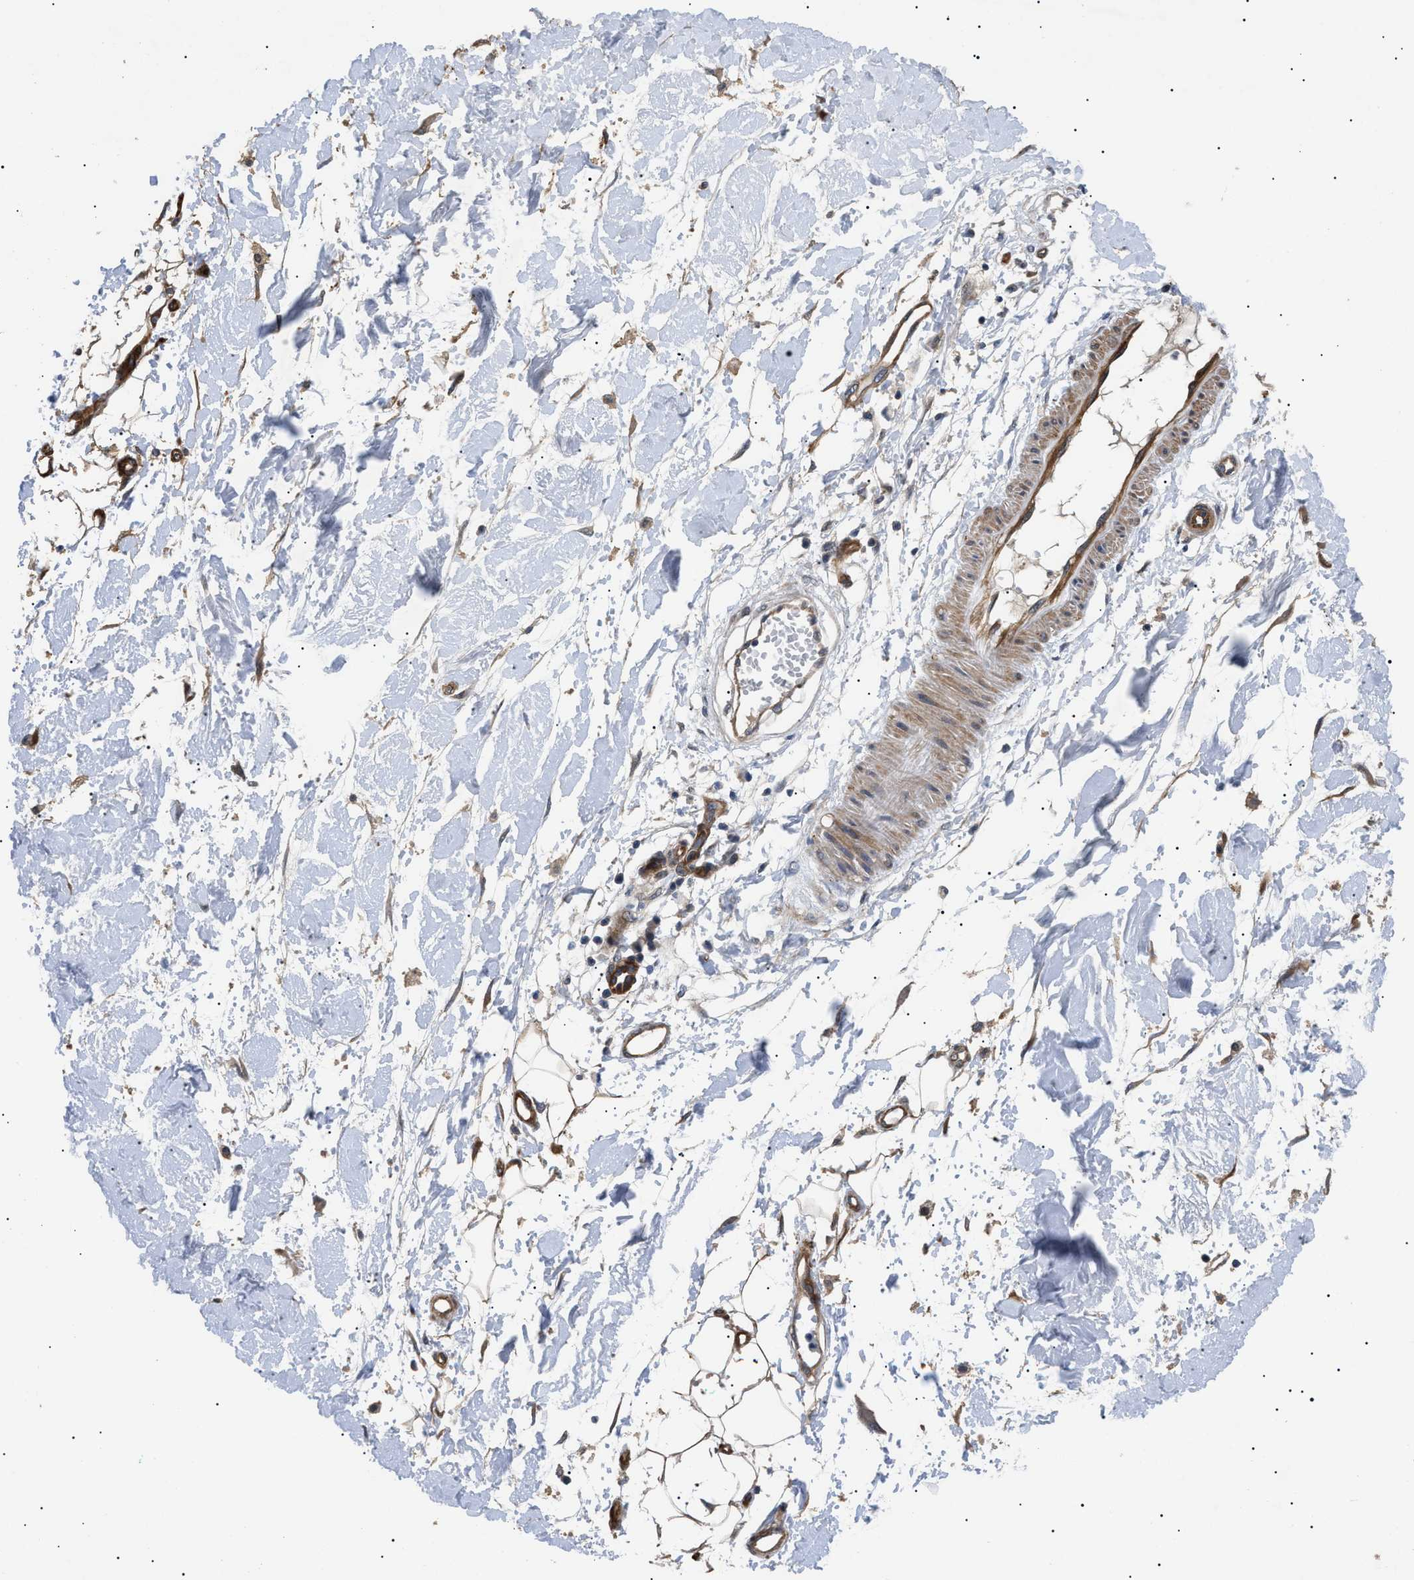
{"staining": {"intensity": "moderate", "quantity": "25%-75%", "location": "cytoplasmic/membranous"}, "tissue": "adipose tissue", "cell_type": "Adipocytes", "image_type": "normal", "snomed": [{"axis": "morphology", "description": "Normal tissue, NOS"}, {"axis": "morphology", "description": "Squamous cell carcinoma, NOS"}, {"axis": "topography", "description": "Skin"}, {"axis": "topography", "description": "Peripheral nerve tissue"}], "caption": "DAB (3,3'-diaminobenzidine) immunohistochemical staining of unremarkable adipose tissue shows moderate cytoplasmic/membranous protein expression in about 25%-75% of adipocytes.", "gene": "CRCP", "patient": {"sex": "male", "age": 83}}